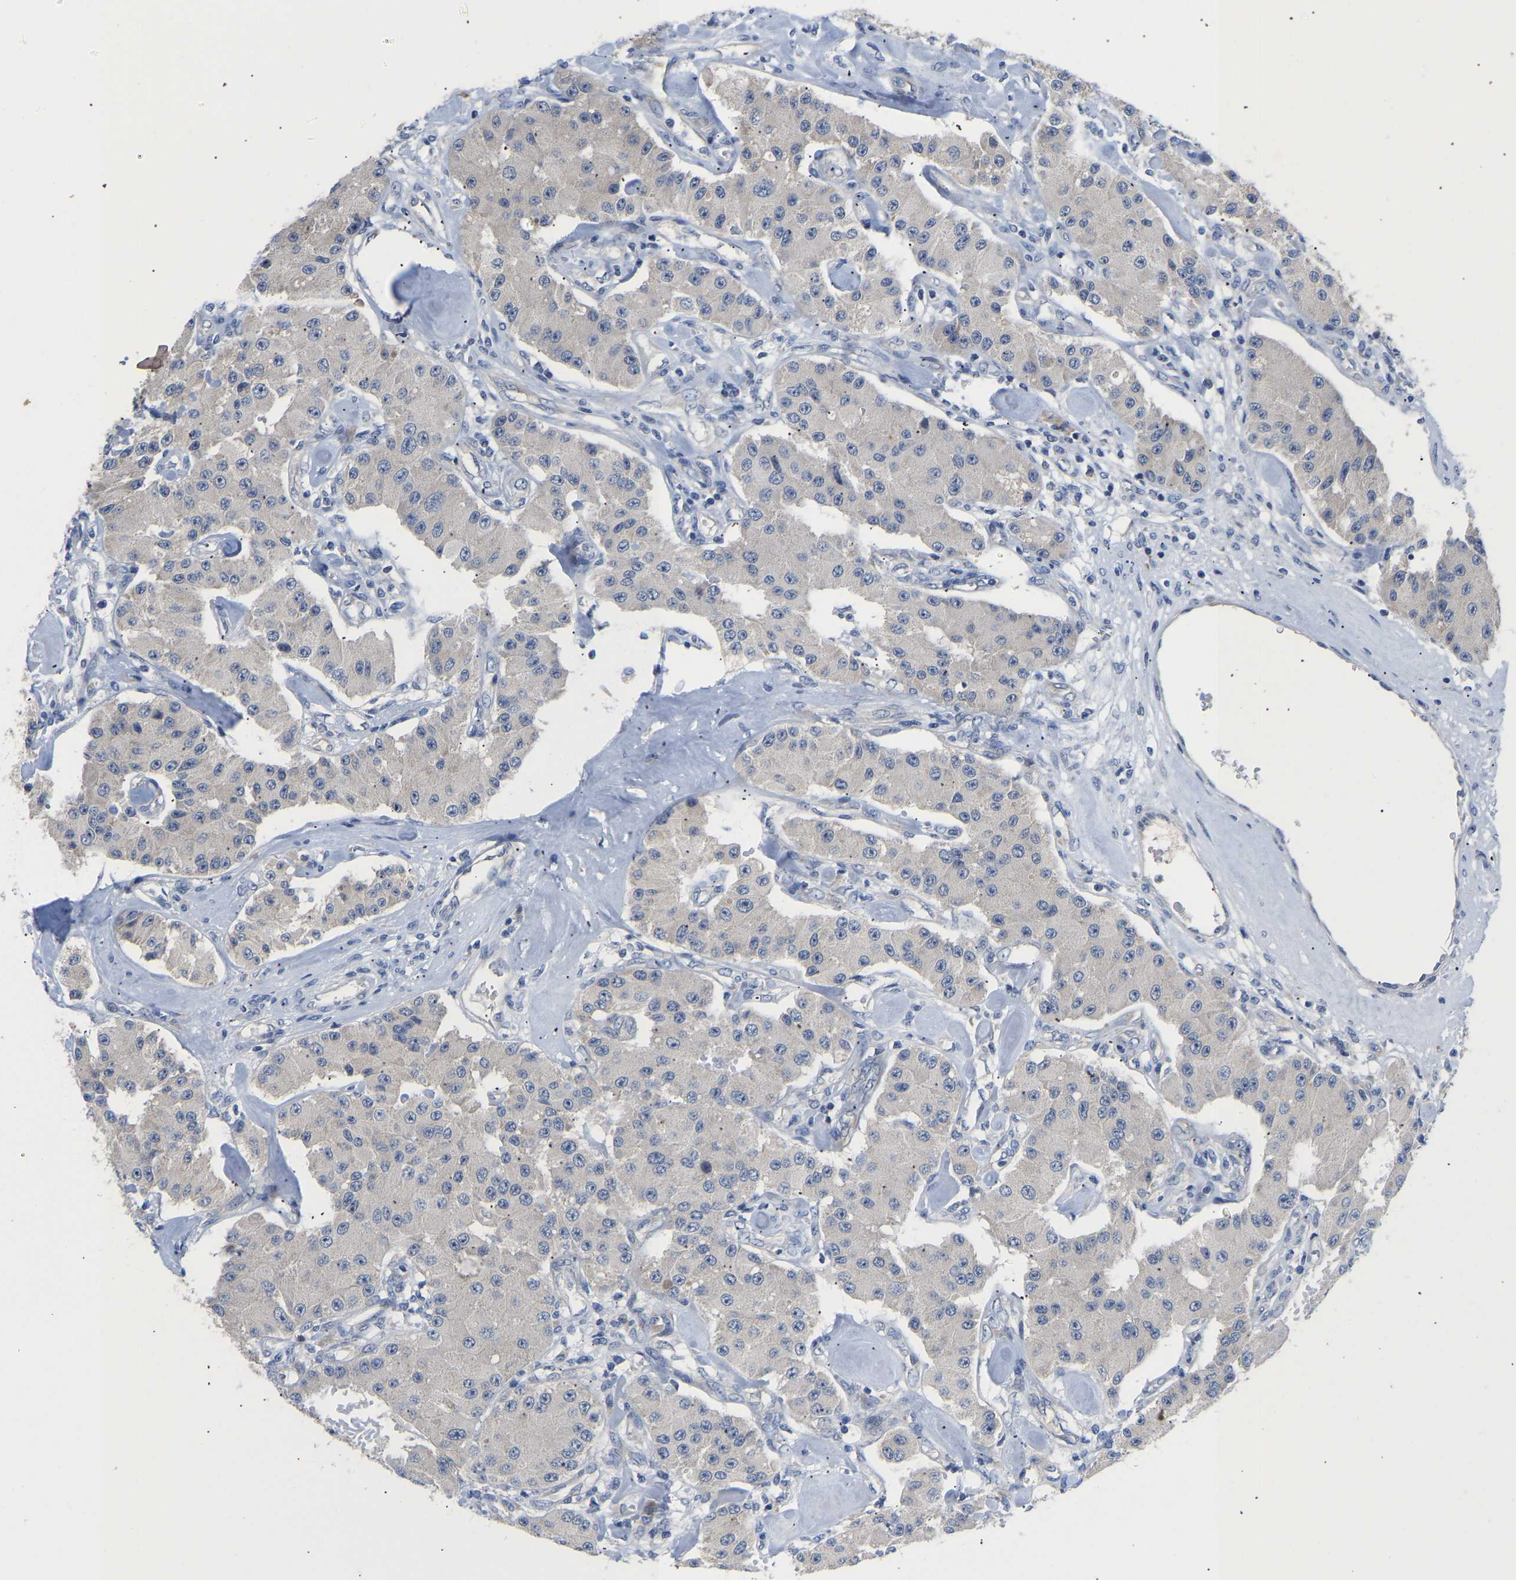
{"staining": {"intensity": "negative", "quantity": "none", "location": "none"}, "tissue": "carcinoid", "cell_type": "Tumor cells", "image_type": "cancer", "snomed": [{"axis": "morphology", "description": "Carcinoid, malignant, NOS"}, {"axis": "topography", "description": "Pancreas"}], "caption": "There is no significant positivity in tumor cells of malignant carcinoid.", "gene": "ABCA10", "patient": {"sex": "male", "age": 41}}